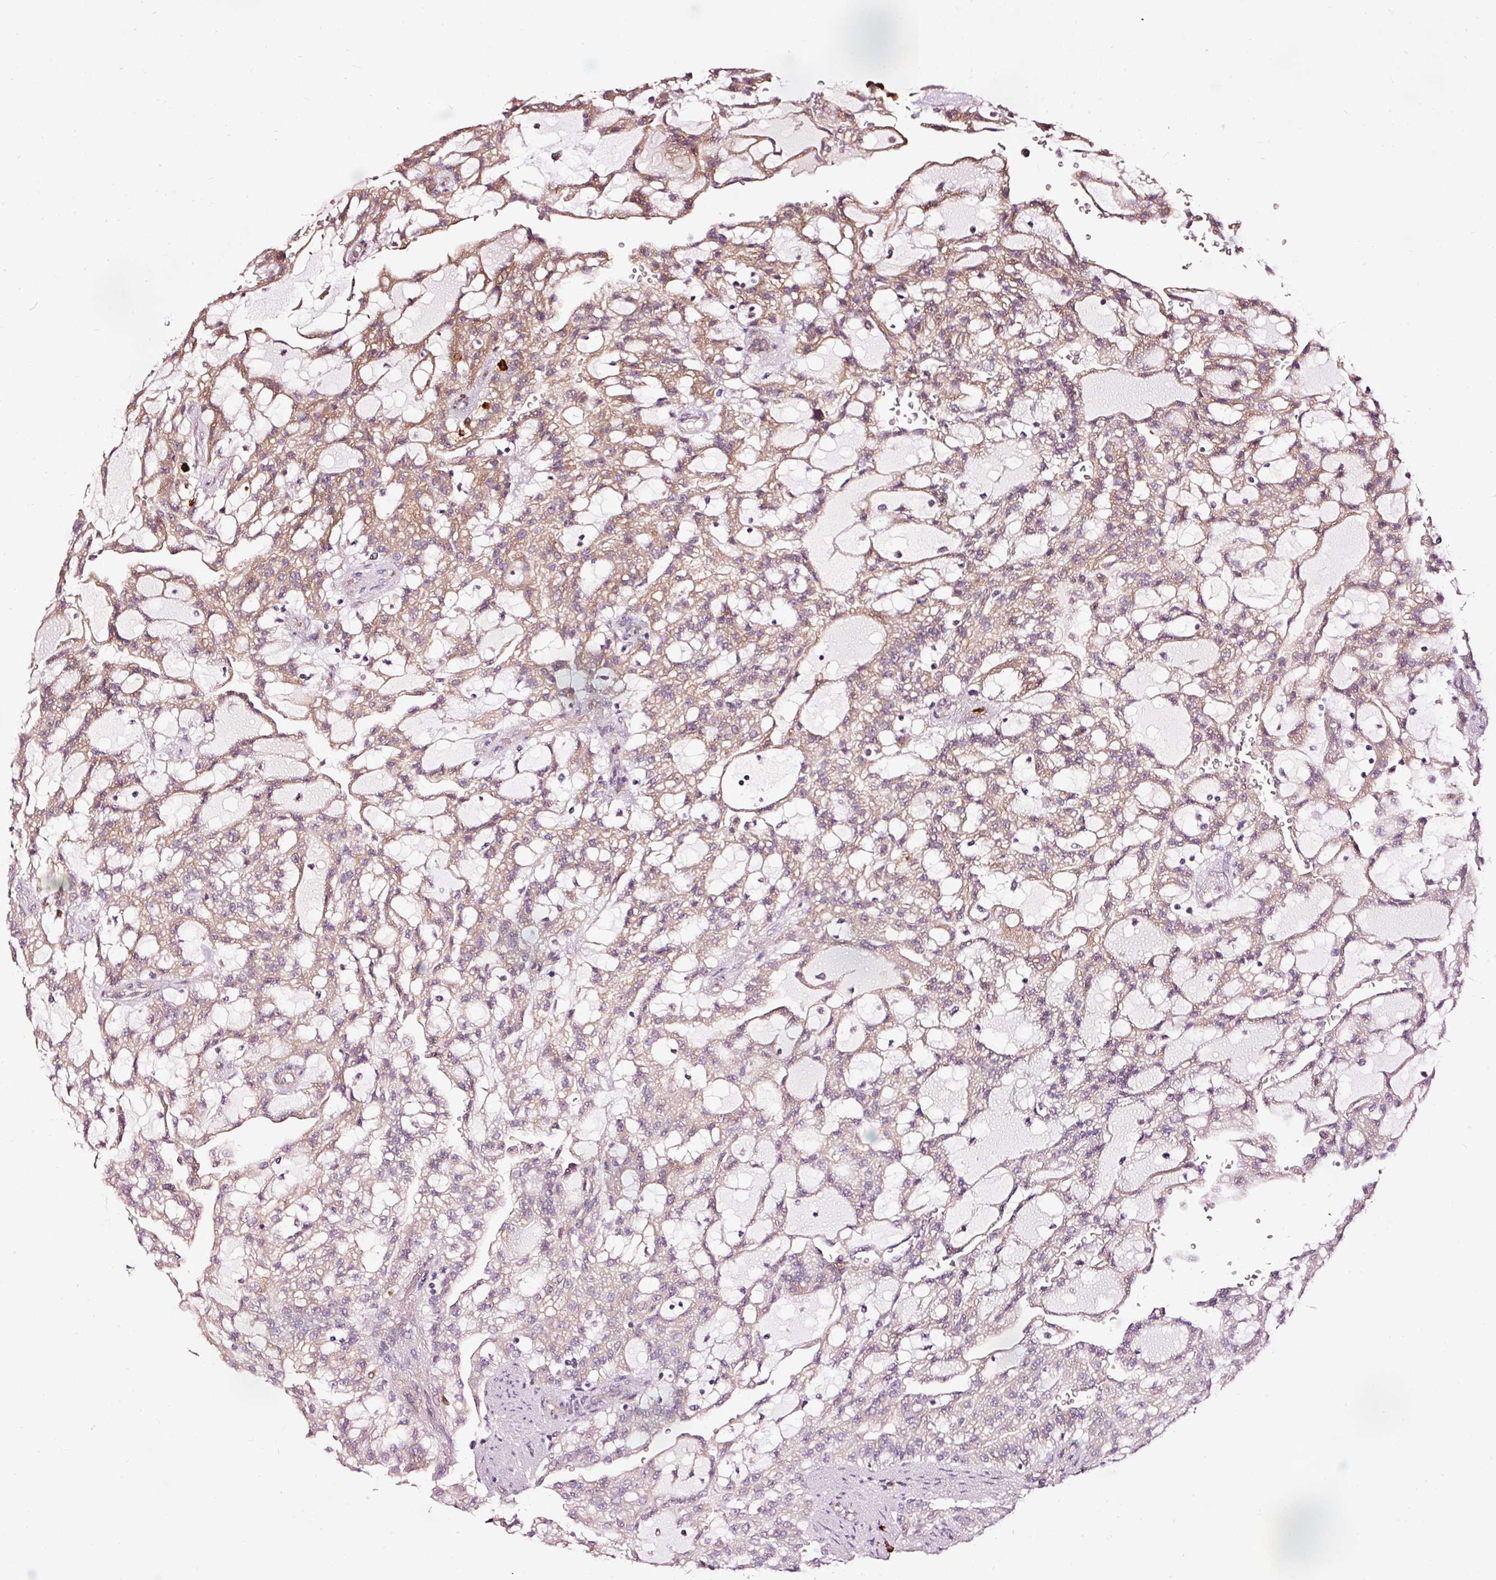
{"staining": {"intensity": "moderate", "quantity": "25%-75%", "location": "cytoplasmic/membranous"}, "tissue": "renal cancer", "cell_type": "Tumor cells", "image_type": "cancer", "snomed": [{"axis": "morphology", "description": "Adenocarcinoma, NOS"}, {"axis": "topography", "description": "Kidney"}], "caption": "Adenocarcinoma (renal) stained with a brown dye exhibits moderate cytoplasmic/membranous positive positivity in approximately 25%-75% of tumor cells.", "gene": "UTP14A", "patient": {"sex": "male", "age": 63}}